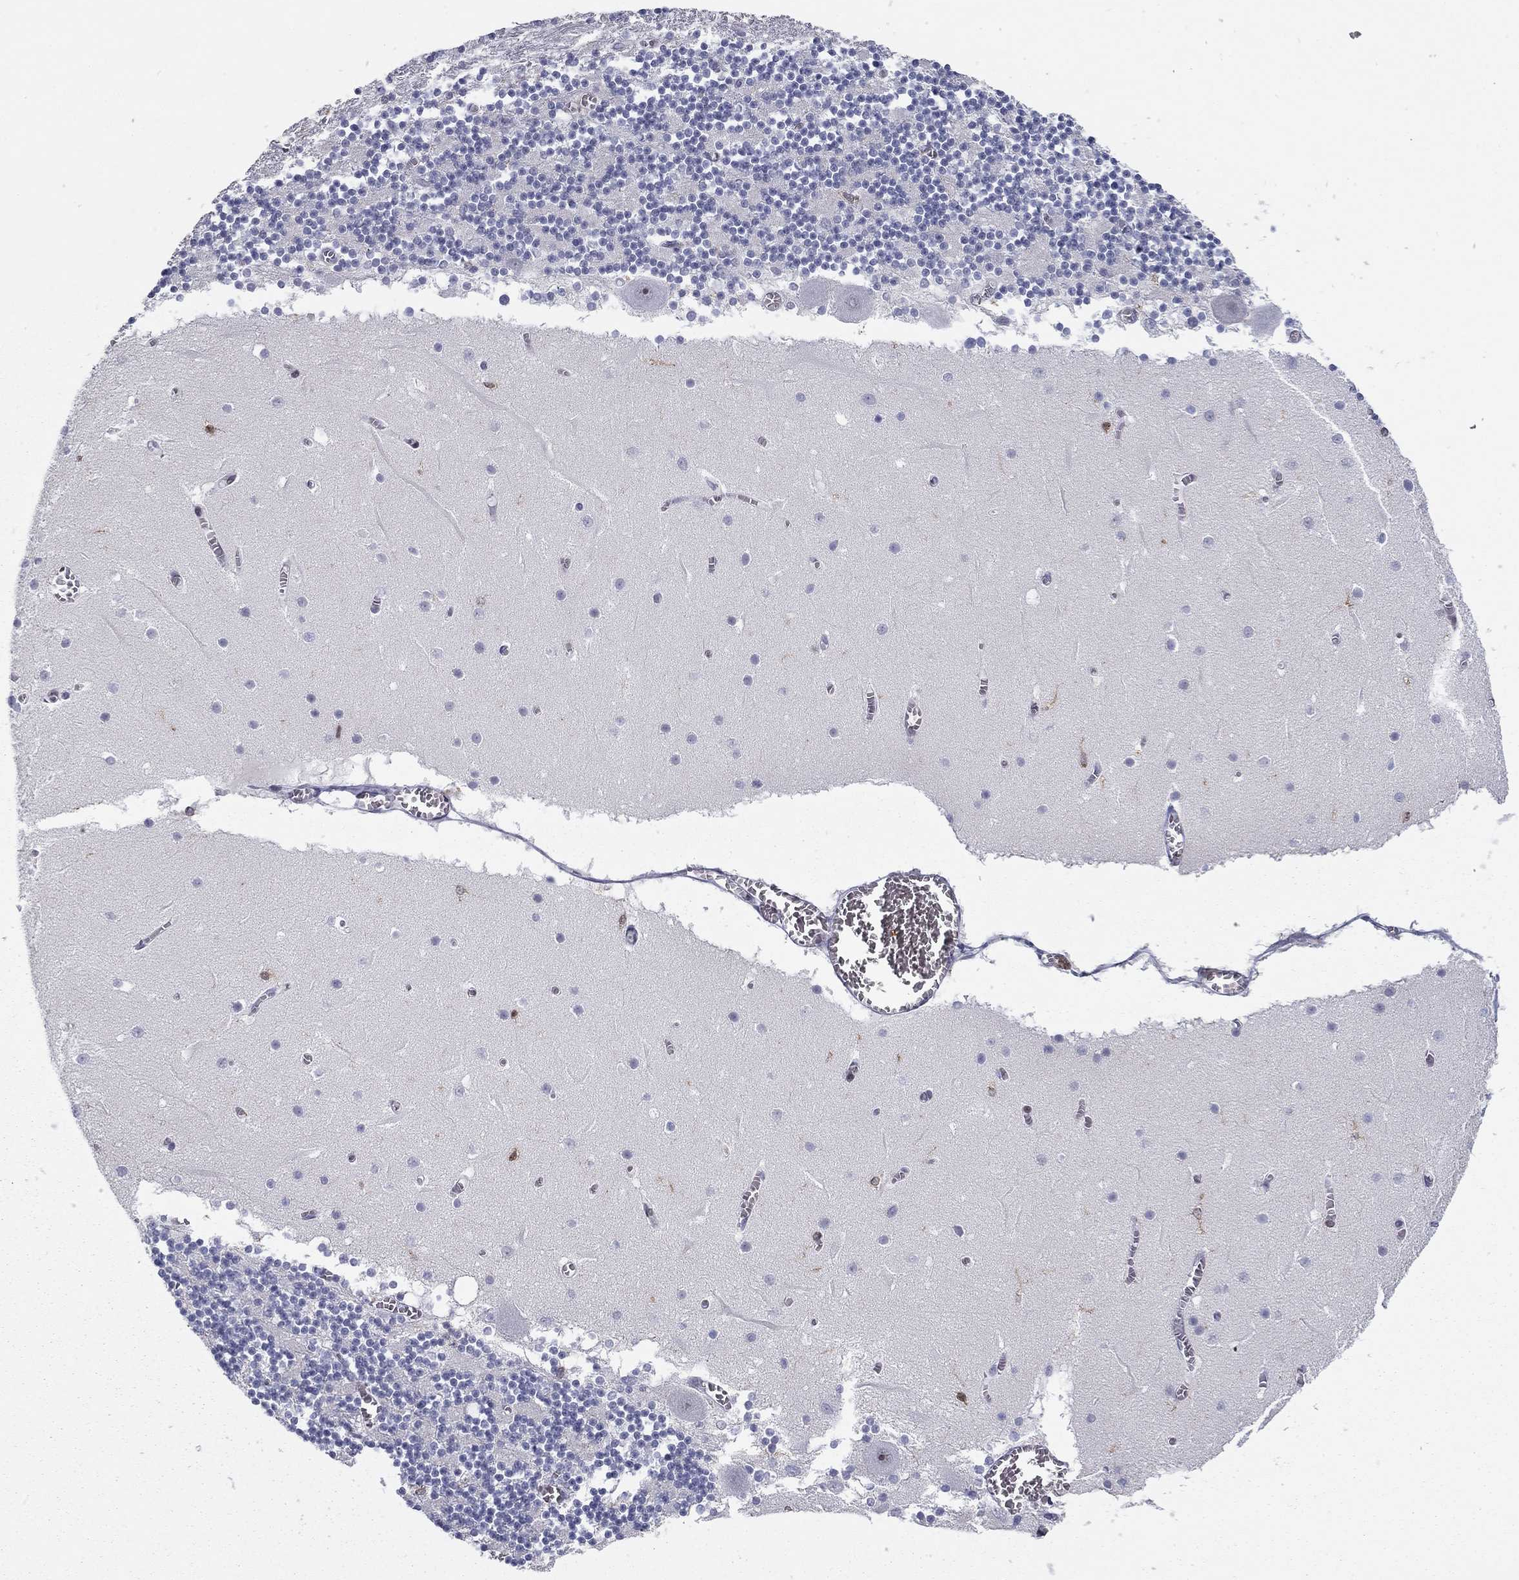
{"staining": {"intensity": "negative", "quantity": "none", "location": "none"}, "tissue": "cerebellum", "cell_type": "Cells in granular layer", "image_type": "normal", "snomed": [{"axis": "morphology", "description": "Normal tissue, NOS"}, {"axis": "topography", "description": "Cerebellum"}], "caption": "The immunohistochemistry photomicrograph has no significant expression in cells in granular layer of cerebellum.", "gene": "ARHGAP27", "patient": {"sex": "female", "age": 28}}